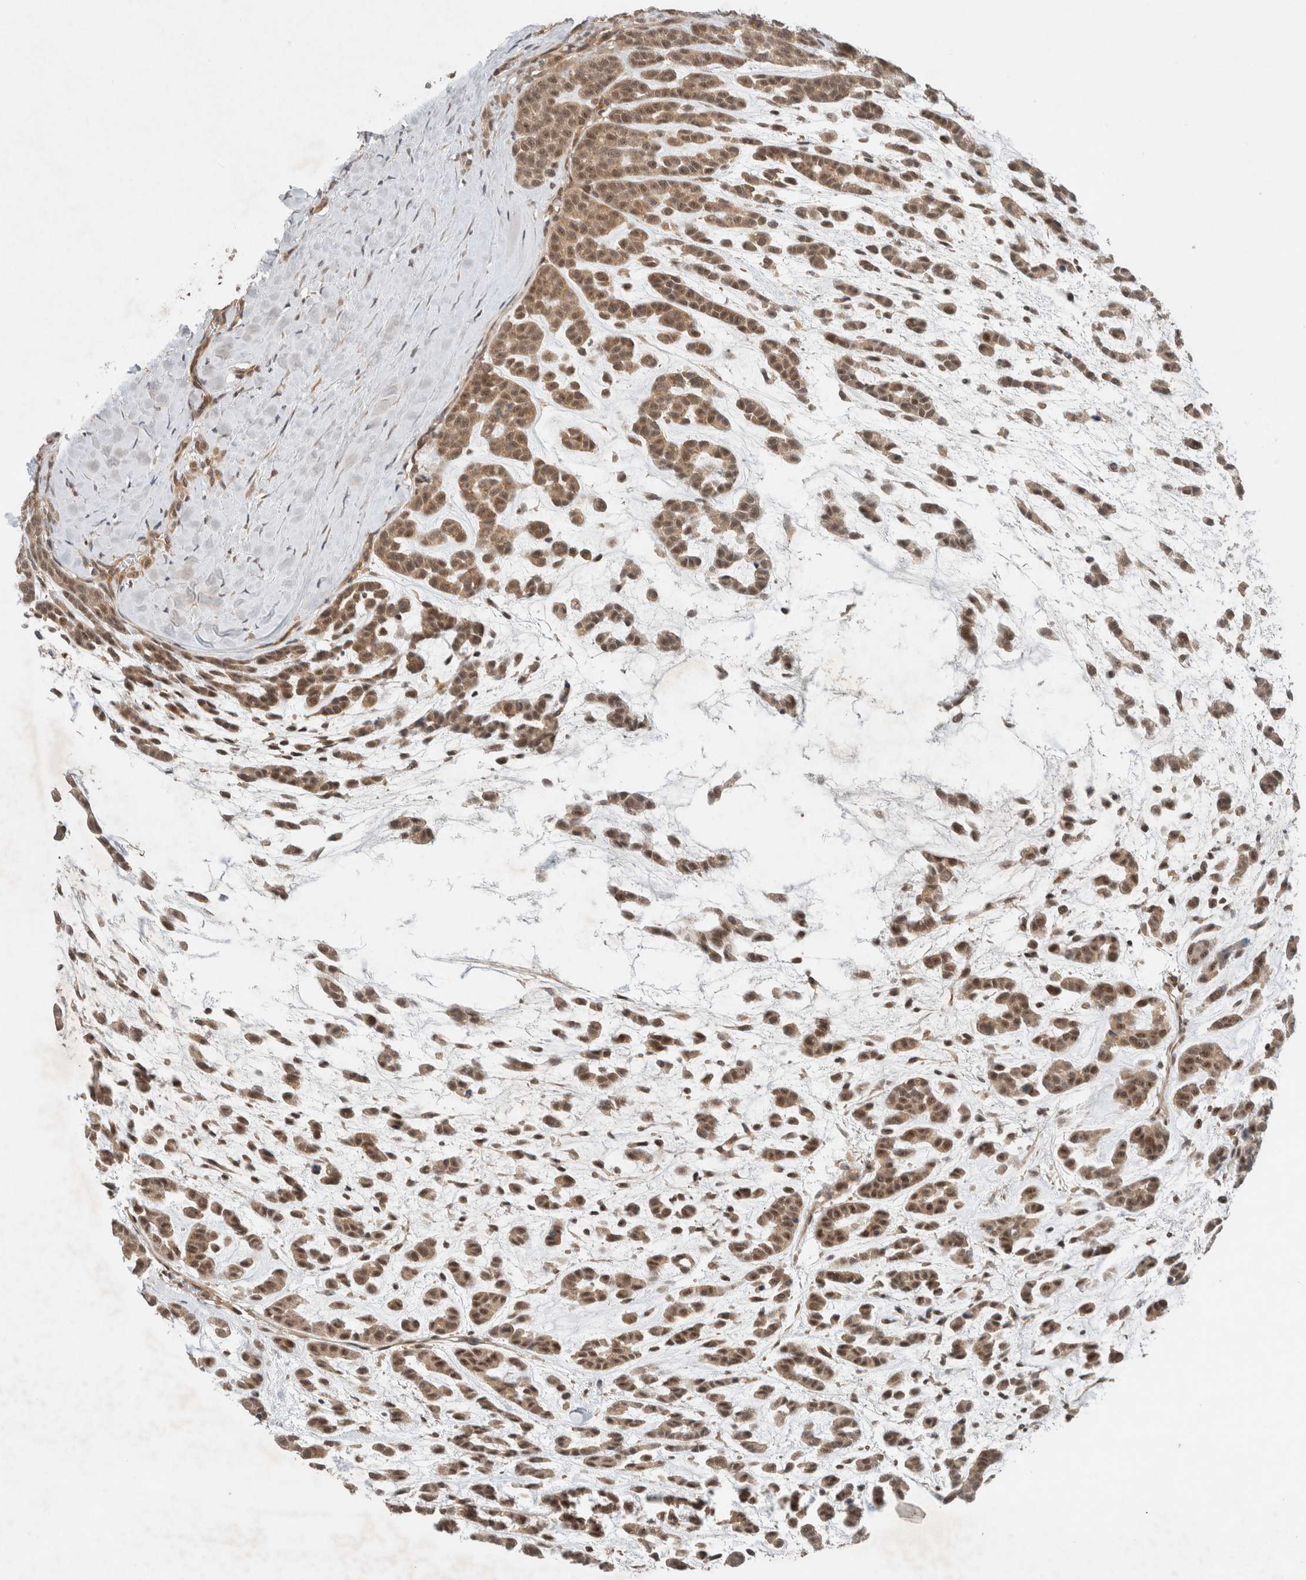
{"staining": {"intensity": "moderate", "quantity": ">75%", "location": "cytoplasmic/membranous,nuclear"}, "tissue": "head and neck cancer", "cell_type": "Tumor cells", "image_type": "cancer", "snomed": [{"axis": "morphology", "description": "Adenocarcinoma, NOS"}, {"axis": "morphology", "description": "Adenoma, NOS"}, {"axis": "topography", "description": "Head-Neck"}], "caption": "Protein staining of adenocarcinoma (head and neck) tissue demonstrates moderate cytoplasmic/membranous and nuclear staining in about >75% of tumor cells.", "gene": "CAAP1", "patient": {"sex": "female", "age": 55}}